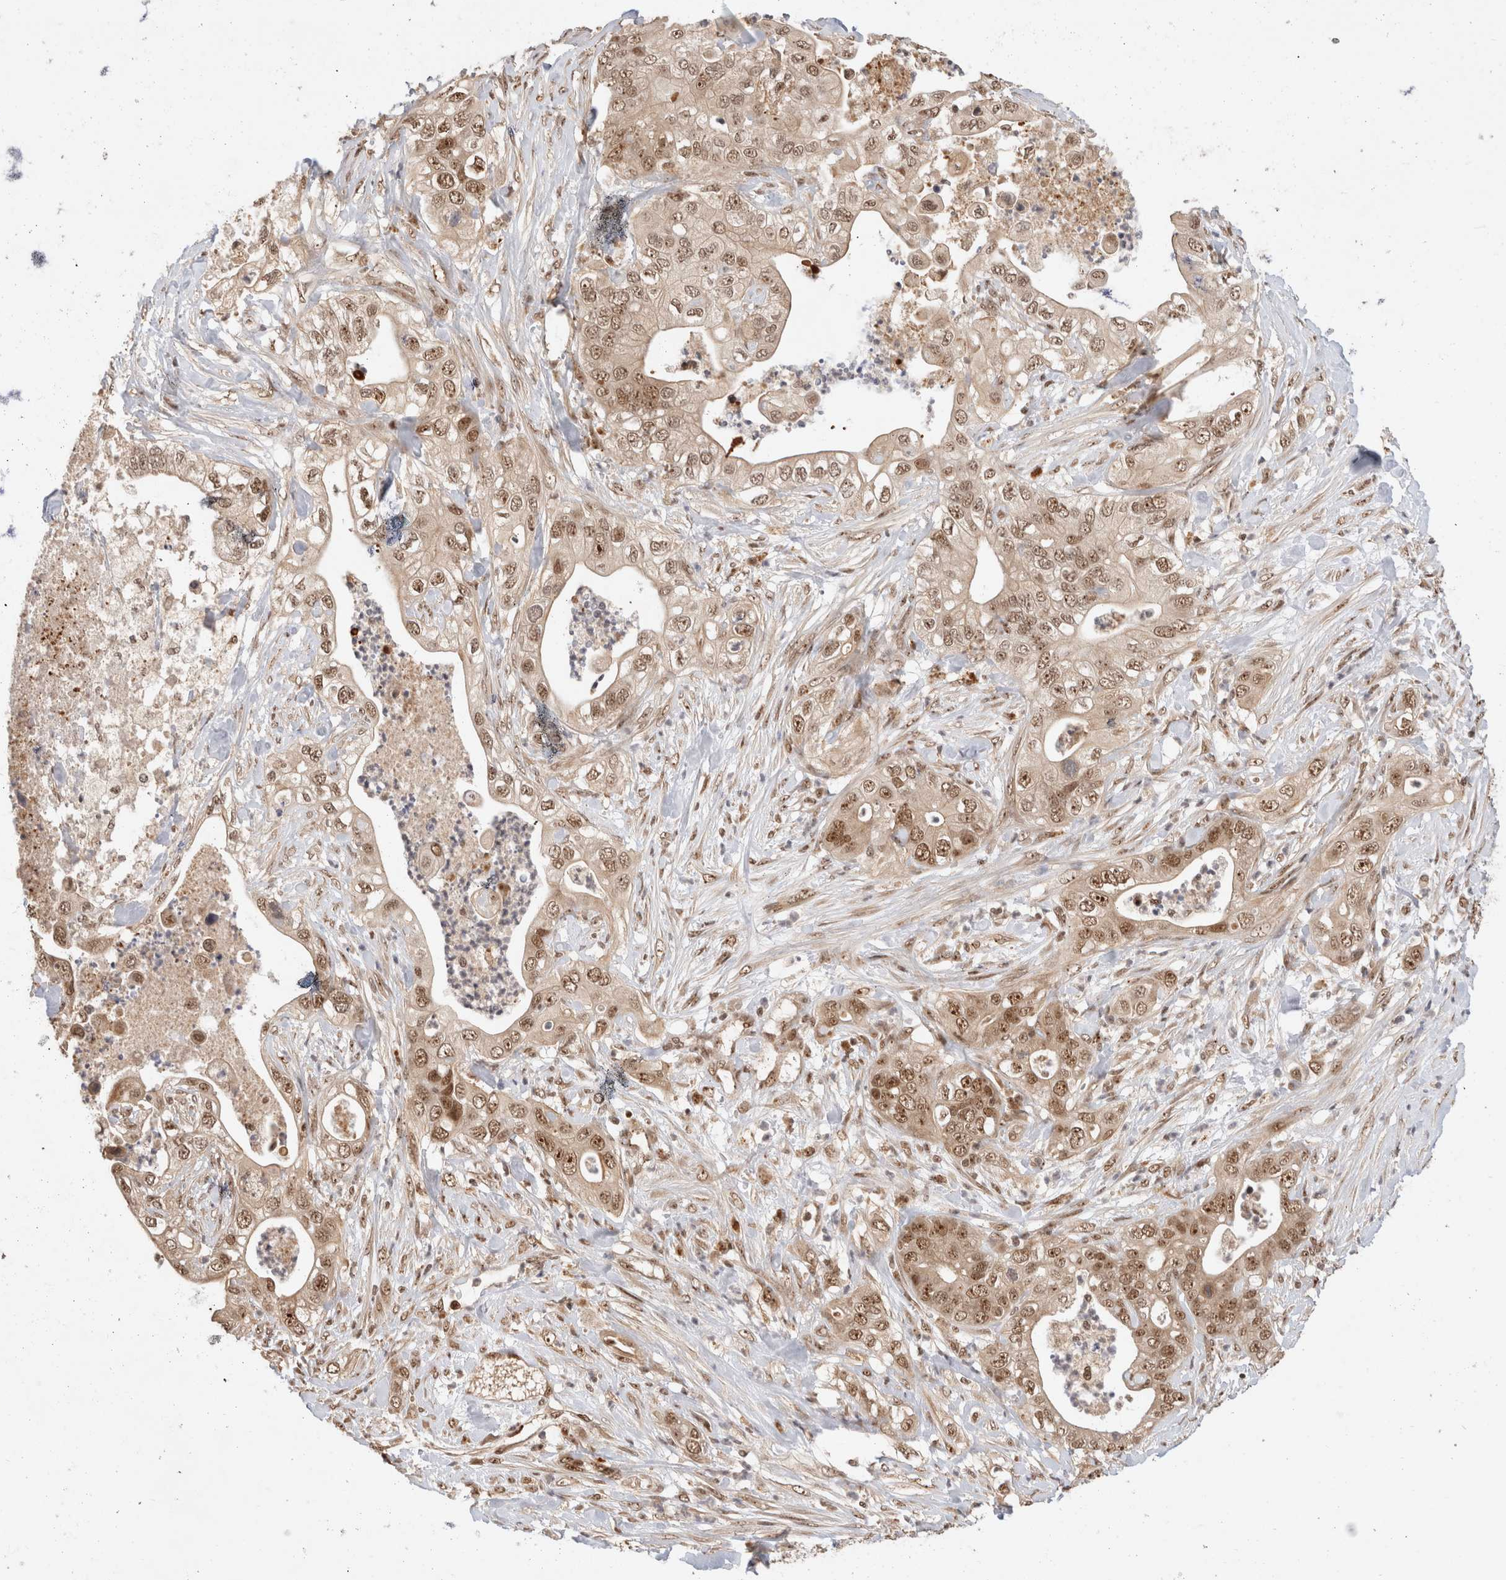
{"staining": {"intensity": "moderate", "quantity": ">75%", "location": "nuclear"}, "tissue": "pancreatic cancer", "cell_type": "Tumor cells", "image_type": "cancer", "snomed": [{"axis": "morphology", "description": "Adenocarcinoma, NOS"}, {"axis": "topography", "description": "Pancreas"}], "caption": "This is a photomicrograph of IHC staining of adenocarcinoma (pancreatic), which shows moderate positivity in the nuclear of tumor cells.", "gene": "MPHOSPH6", "patient": {"sex": "female", "age": 78}}